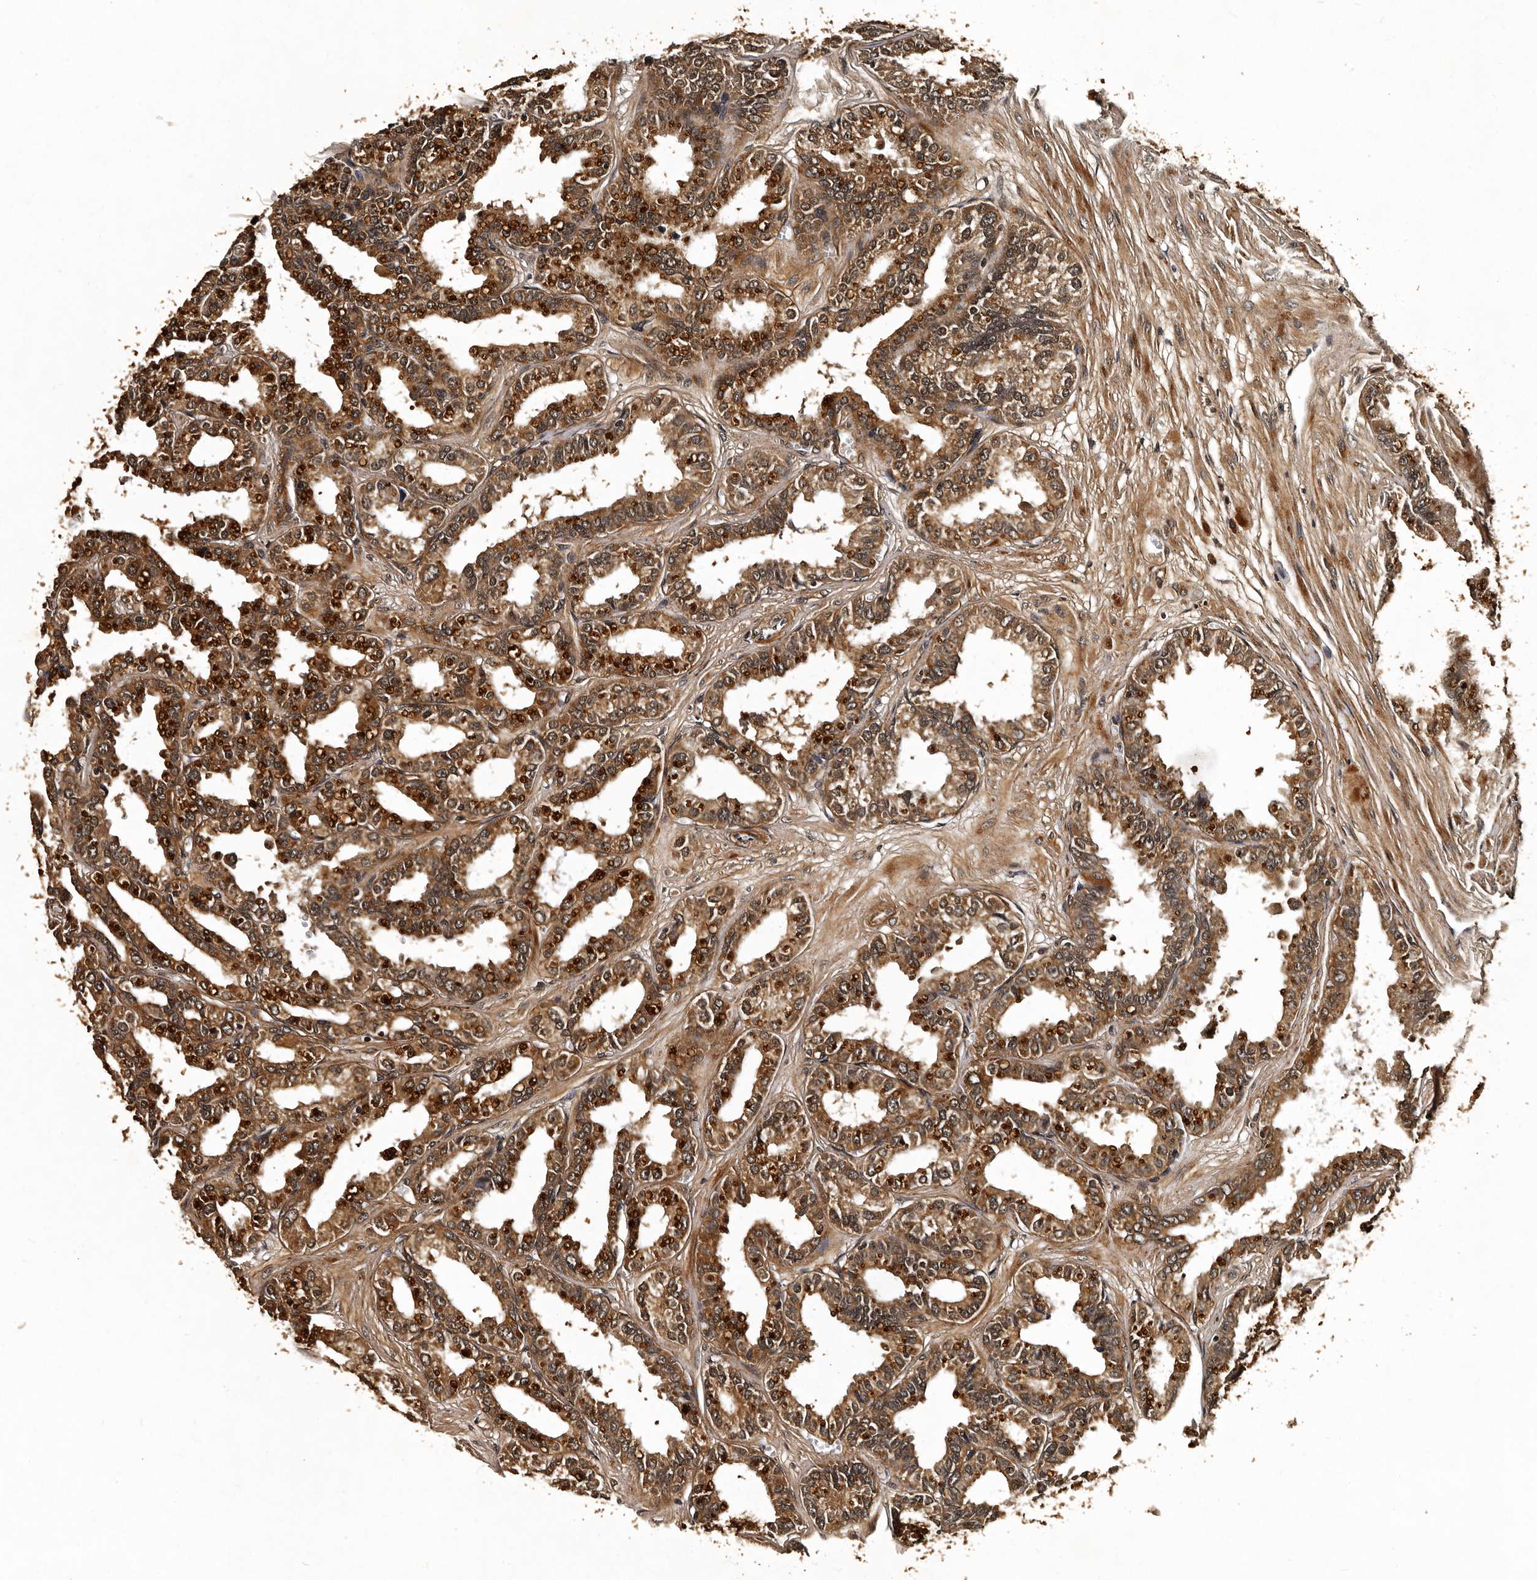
{"staining": {"intensity": "moderate", "quantity": ">75%", "location": "cytoplasmic/membranous,nuclear"}, "tissue": "seminal vesicle", "cell_type": "Glandular cells", "image_type": "normal", "snomed": [{"axis": "morphology", "description": "Normal tissue, NOS"}, {"axis": "topography", "description": "Prostate"}, {"axis": "topography", "description": "Seminal veicle"}], "caption": "Glandular cells show medium levels of moderate cytoplasmic/membranous,nuclear staining in about >75% of cells in benign human seminal vesicle. The staining is performed using DAB (3,3'-diaminobenzidine) brown chromogen to label protein expression. The nuclei are counter-stained blue using hematoxylin.", "gene": "CPNE3", "patient": {"sex": "male", "age": 51}}